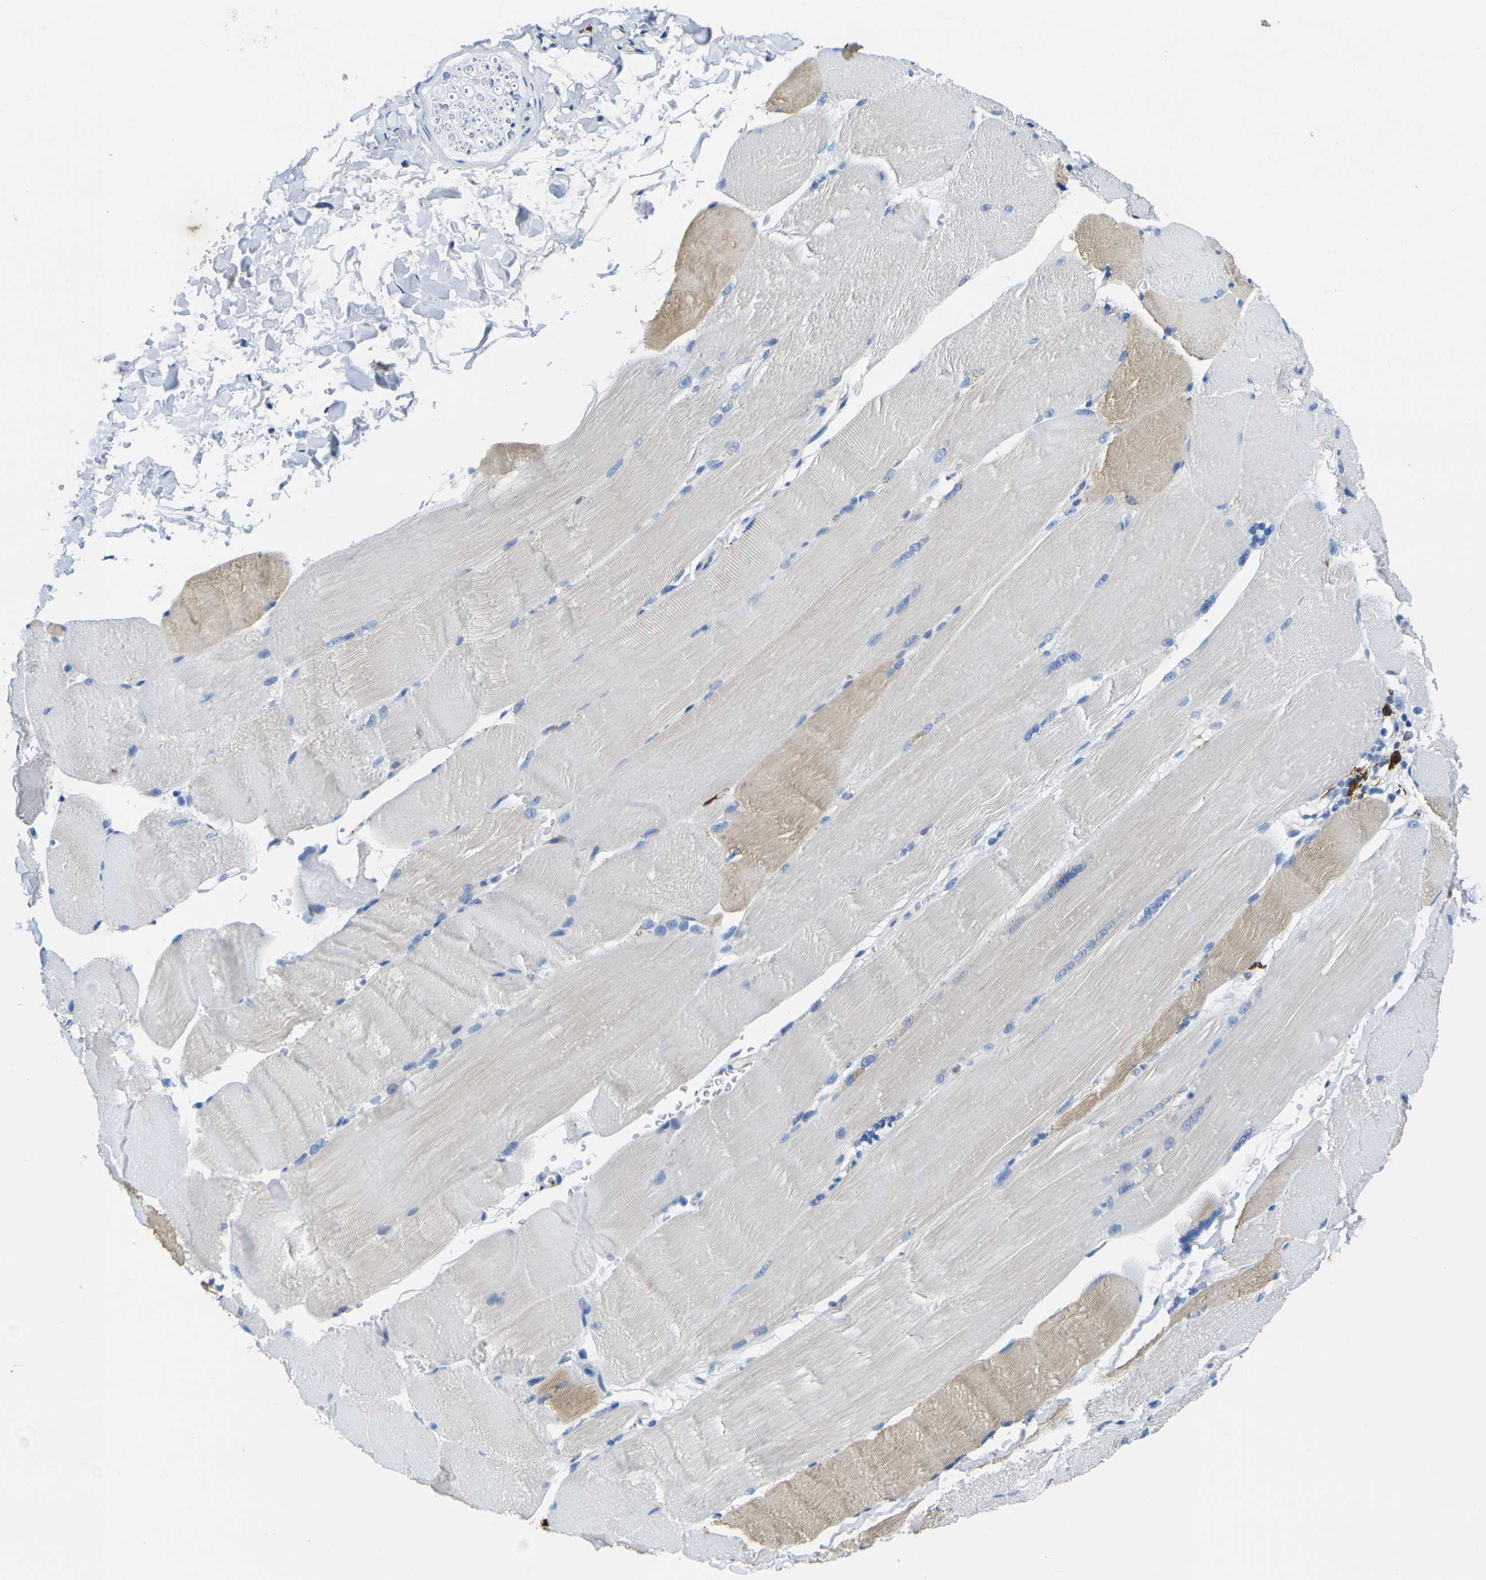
{"staining": {"intensity": "weak", "quantity": "25%-75%", "location": "cytoplasmic/membranous"}, "tissue": "skeletal muscle", "cell_type": "Myocytes", "image_type": "normal", "snomed": [{"axis": "morphology", "description": "Normal tissue, NOS"}, {"axis": "topography", "description": "Skin"}, {"axis": "topography", "description": "Skeletal muscle"}], "caption": "Protein staining demonstrates weak cytoplasmic/membranous staining in about 25%-75% of myocytes in unremarkable skeletal muscle.", "gene": "S100A9", "patient": {"sex": "male", "age": 83}}